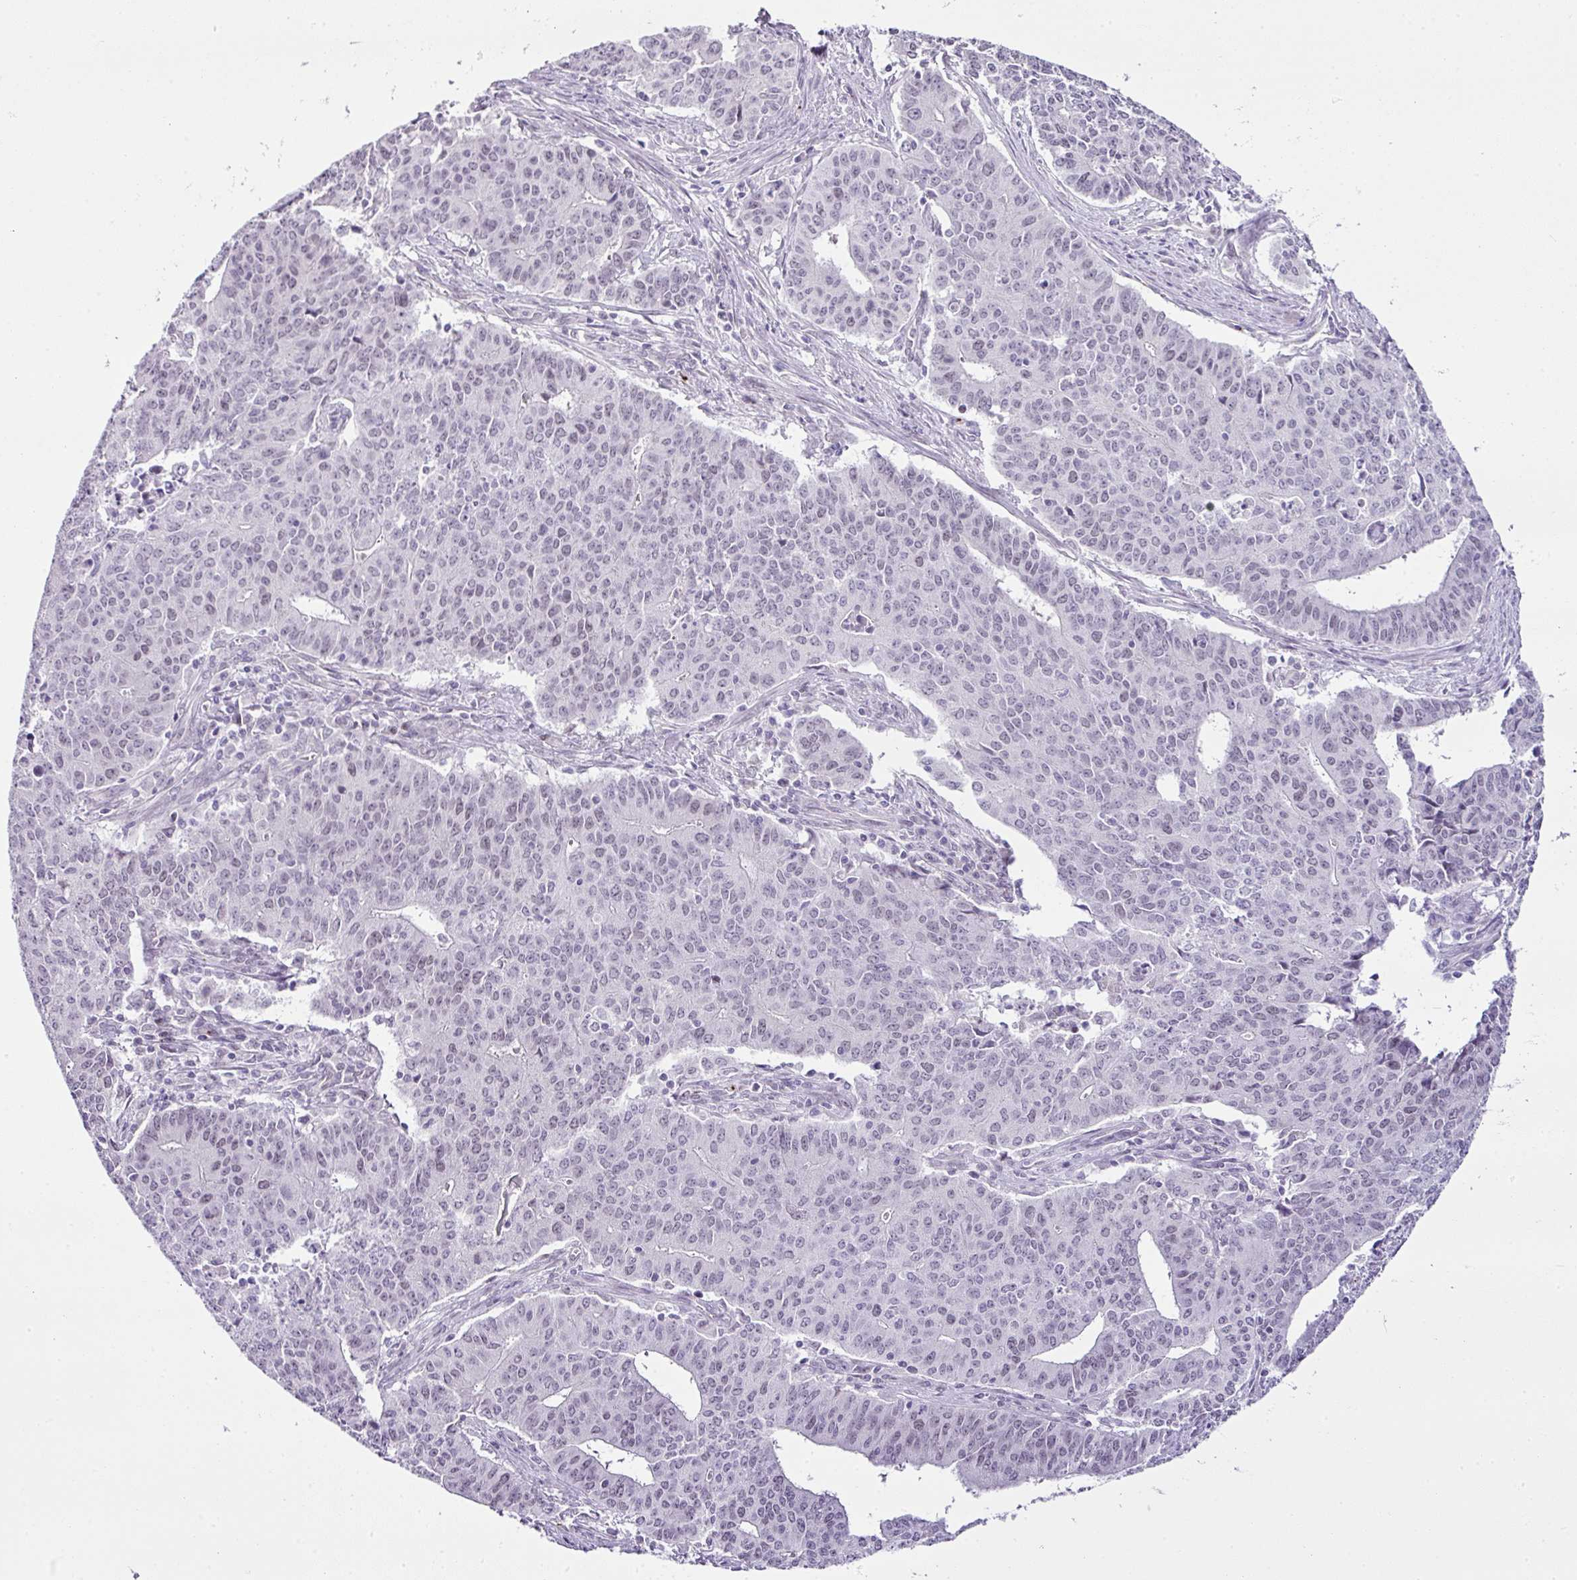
{"staining": {"intensity": "negative", "quantity": "none", "location": "none"}, "tissue": "endometrial cancer", "cell_type": "Tumor cells", "image_type": "cancer", "snomed": [{"axis": "morphology", "description": "Adenocarcinoma, NOS"}, {"axis": "topography", "description": "Endometrium"}], "caption": "Histopathology image shows no protein positivity in tumor cells of endometrial cancer (adenocarcinoma) tissue. (DAB immunohistochemistry visualized using brightfield microscopy, high magnification).", "gene": "CMTM5", "patient": {"sex": "female", "age": 59}}